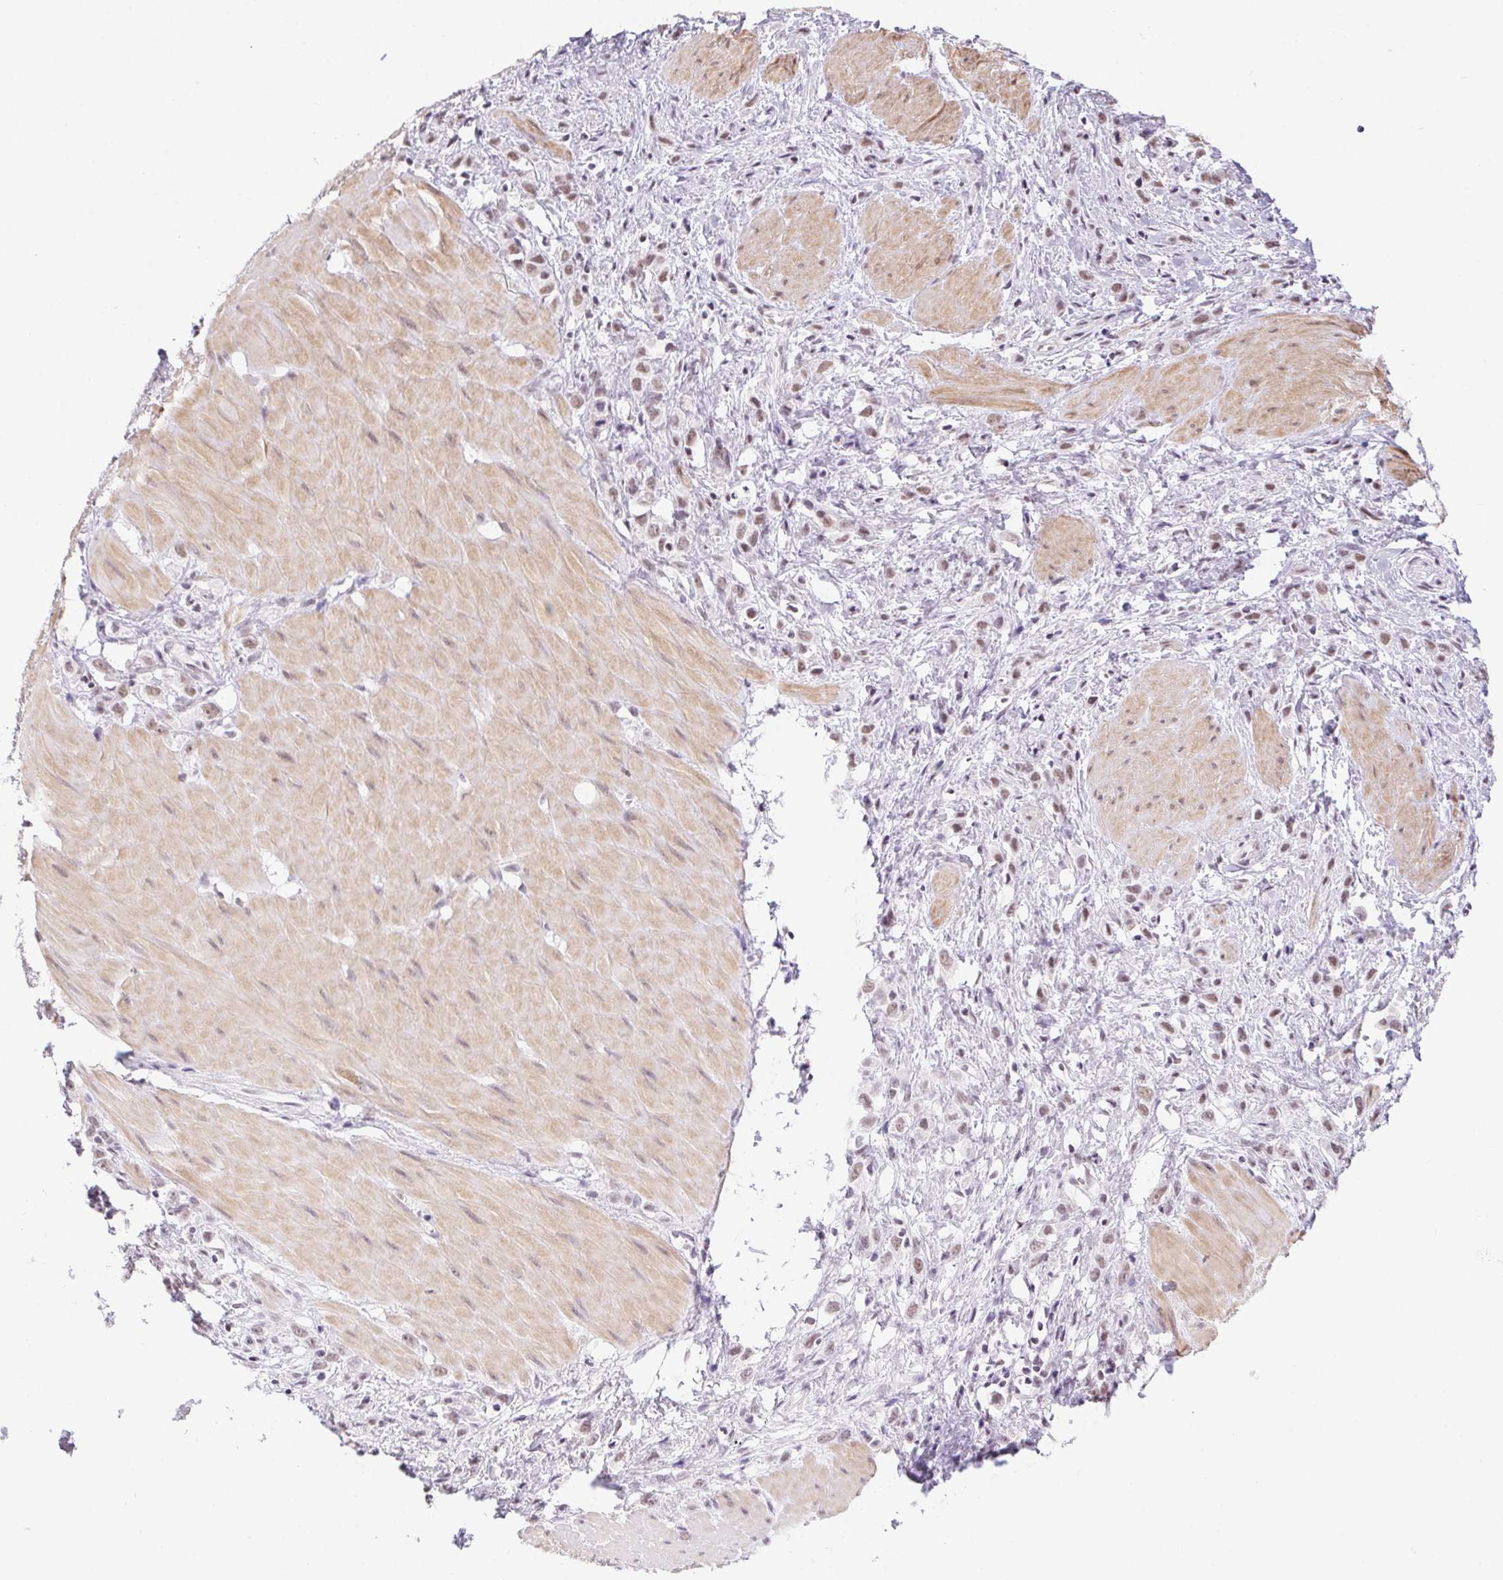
{"staining": {"intensity": "weak", "quantity": "25%-75%", "location": "nuclear"}, "tissue": "stomach cancer", "cell_type": "Tumor cells", "image_type": "cancer", "snomed": [{"axis": "morphology", "description": "Adenocarcinoma, NOS"}, {"axis": "topography", "description": "Stomach"}], "caption": "Immunohistochemistry staining of adenocarcinoma (stomach), which reveals low levels of weak nuclear positivity in approximately 25%-75% of tumor cells indicating weak nuclear protein positivity. The staining was performed using DAB (3,3'-diaminobenzidine) (brown) for protein detection and nuclei were counterstained in hematoxylin (blue).", "gene": "DDX17", "patient": {"sex": "male", "age": 47}}